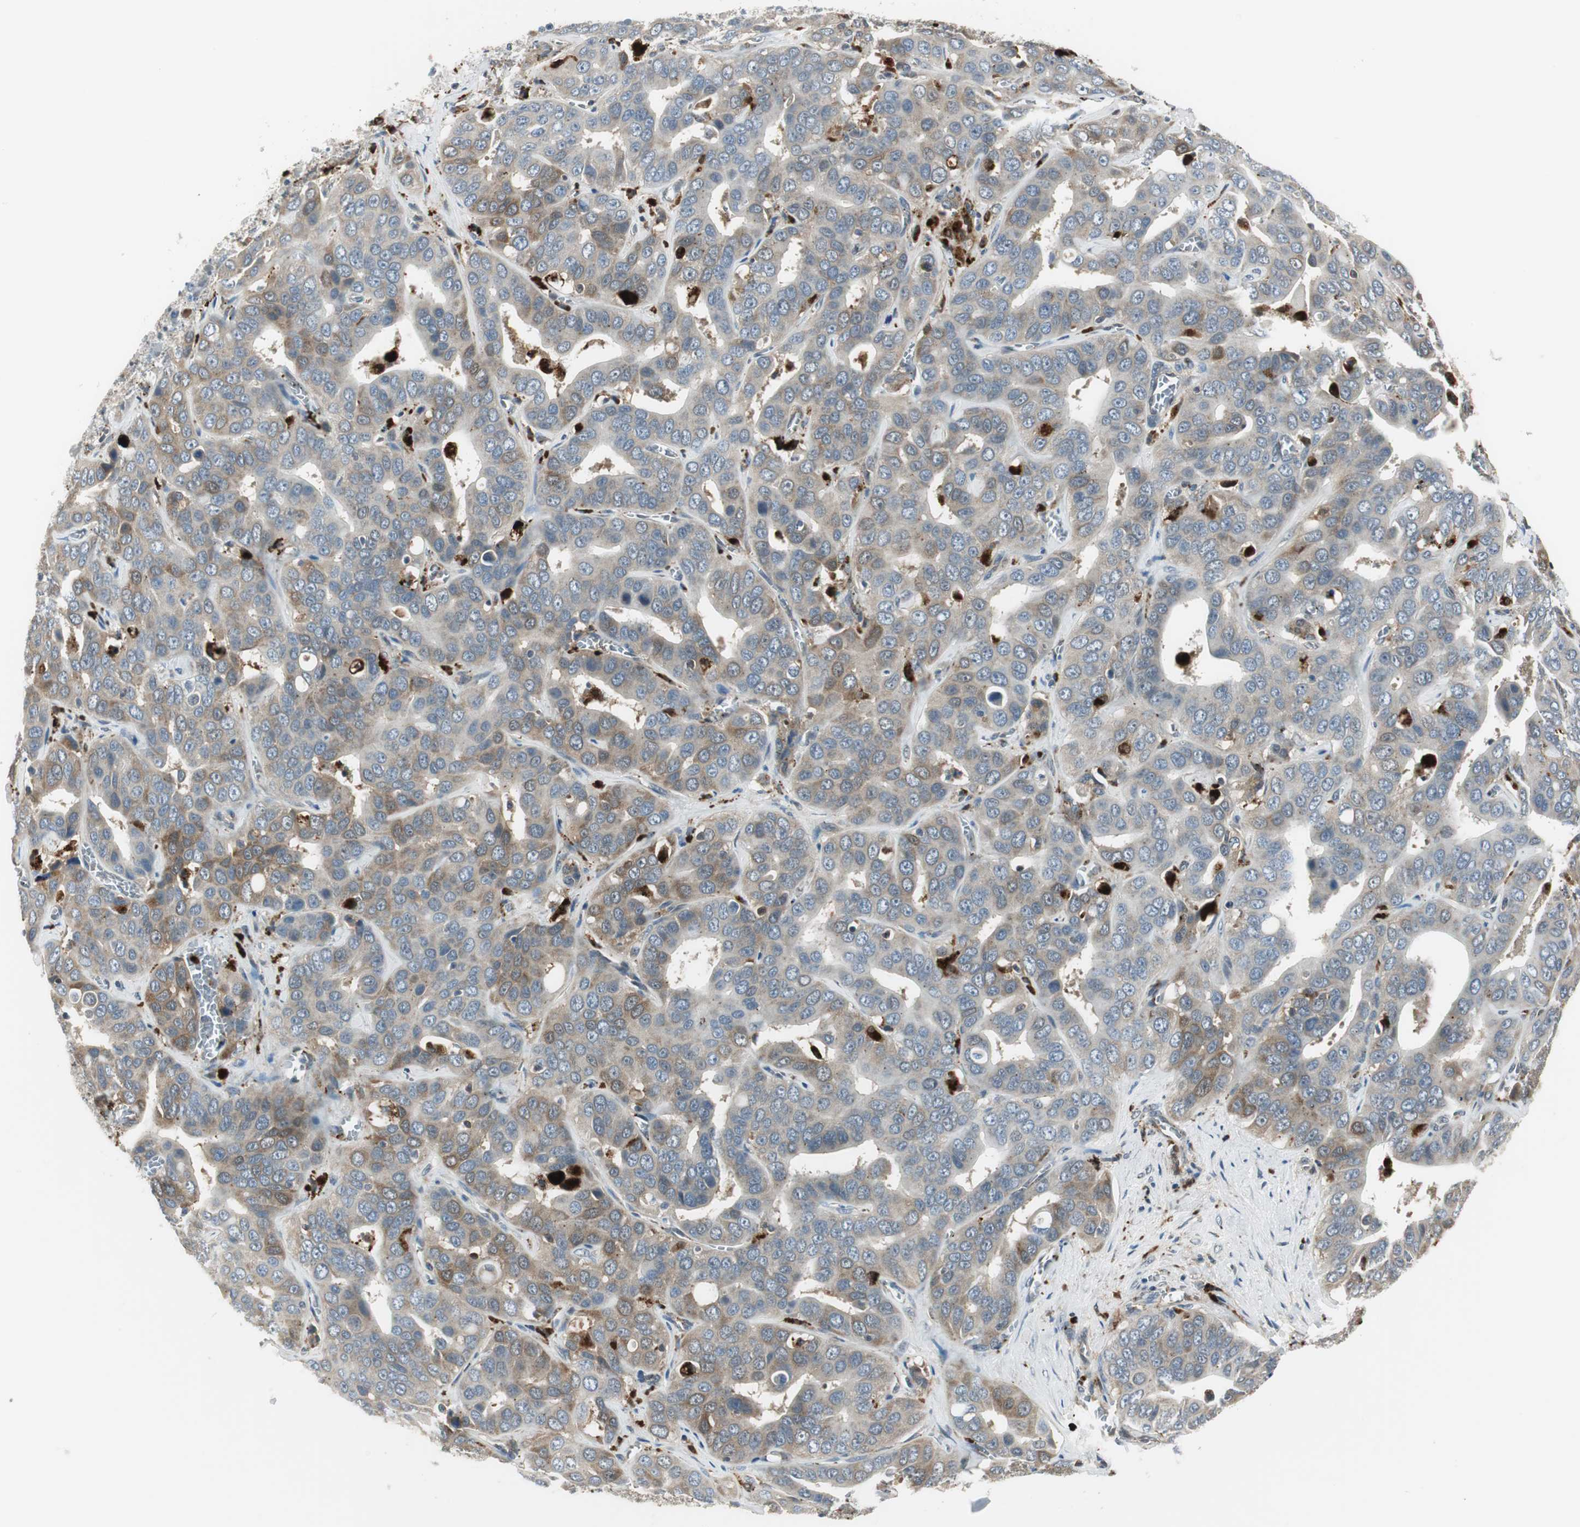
{"staining": {"intensity": "weak", "quantity": "25%-75%", "location": "cytoplasmic/membranous"}, "tissue": "liver cancer", "cell_type": "Tumor cells", "image_type": "cancer", "snomed": [{"axis": "morphology", "description": "Cholangiocarcinoma"}, {"axis": "topography", "description": "Liver"}], "caption": "Liver cancer (cholangiocarcinoma) stained for a protein demonstrates weak cytoplasmic/membranous positivity in tumor cells.", "gene": "NCK1", "patient": {"sex": "female", "age": 52}}